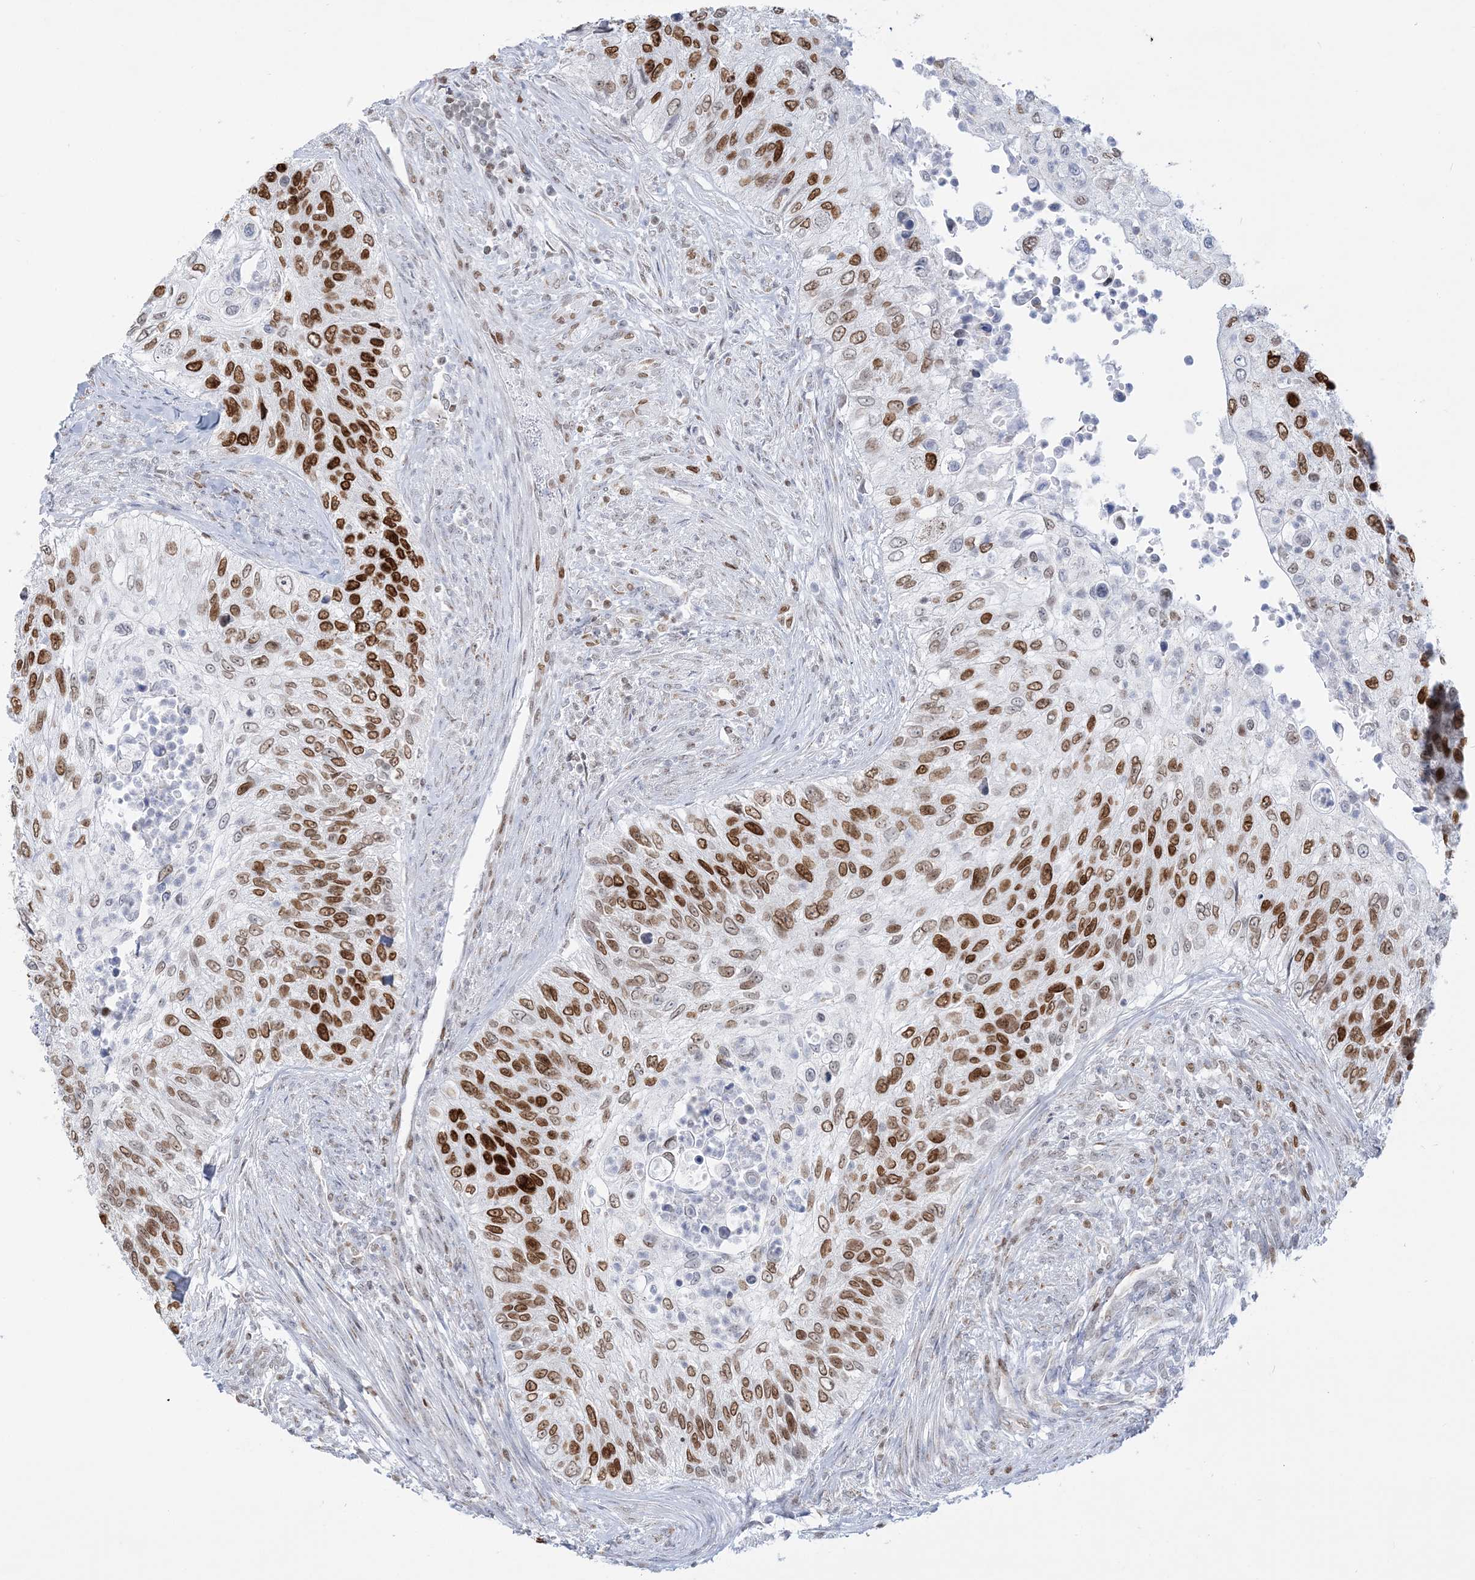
{"staining": {"intensity": "strong", "quantity": ">75%", "location": "nuclear"}, "tissue": "urothelial cancer", "cell_type": "Tumor cells", "image_type": "cancer", "snomed": [{"axis": "morphology", "description": "Urothelial carcinoma, High grade"}, {"axis": "topography", "description": "Urinary bladder"}], "caption": "Immunohistochemistry of human urothelial cancer shows high levels of strong nuclear staining in about >75% of tumor cells.", "gene": "DDX21", "patient": {"sex": "female", "age": 60}}